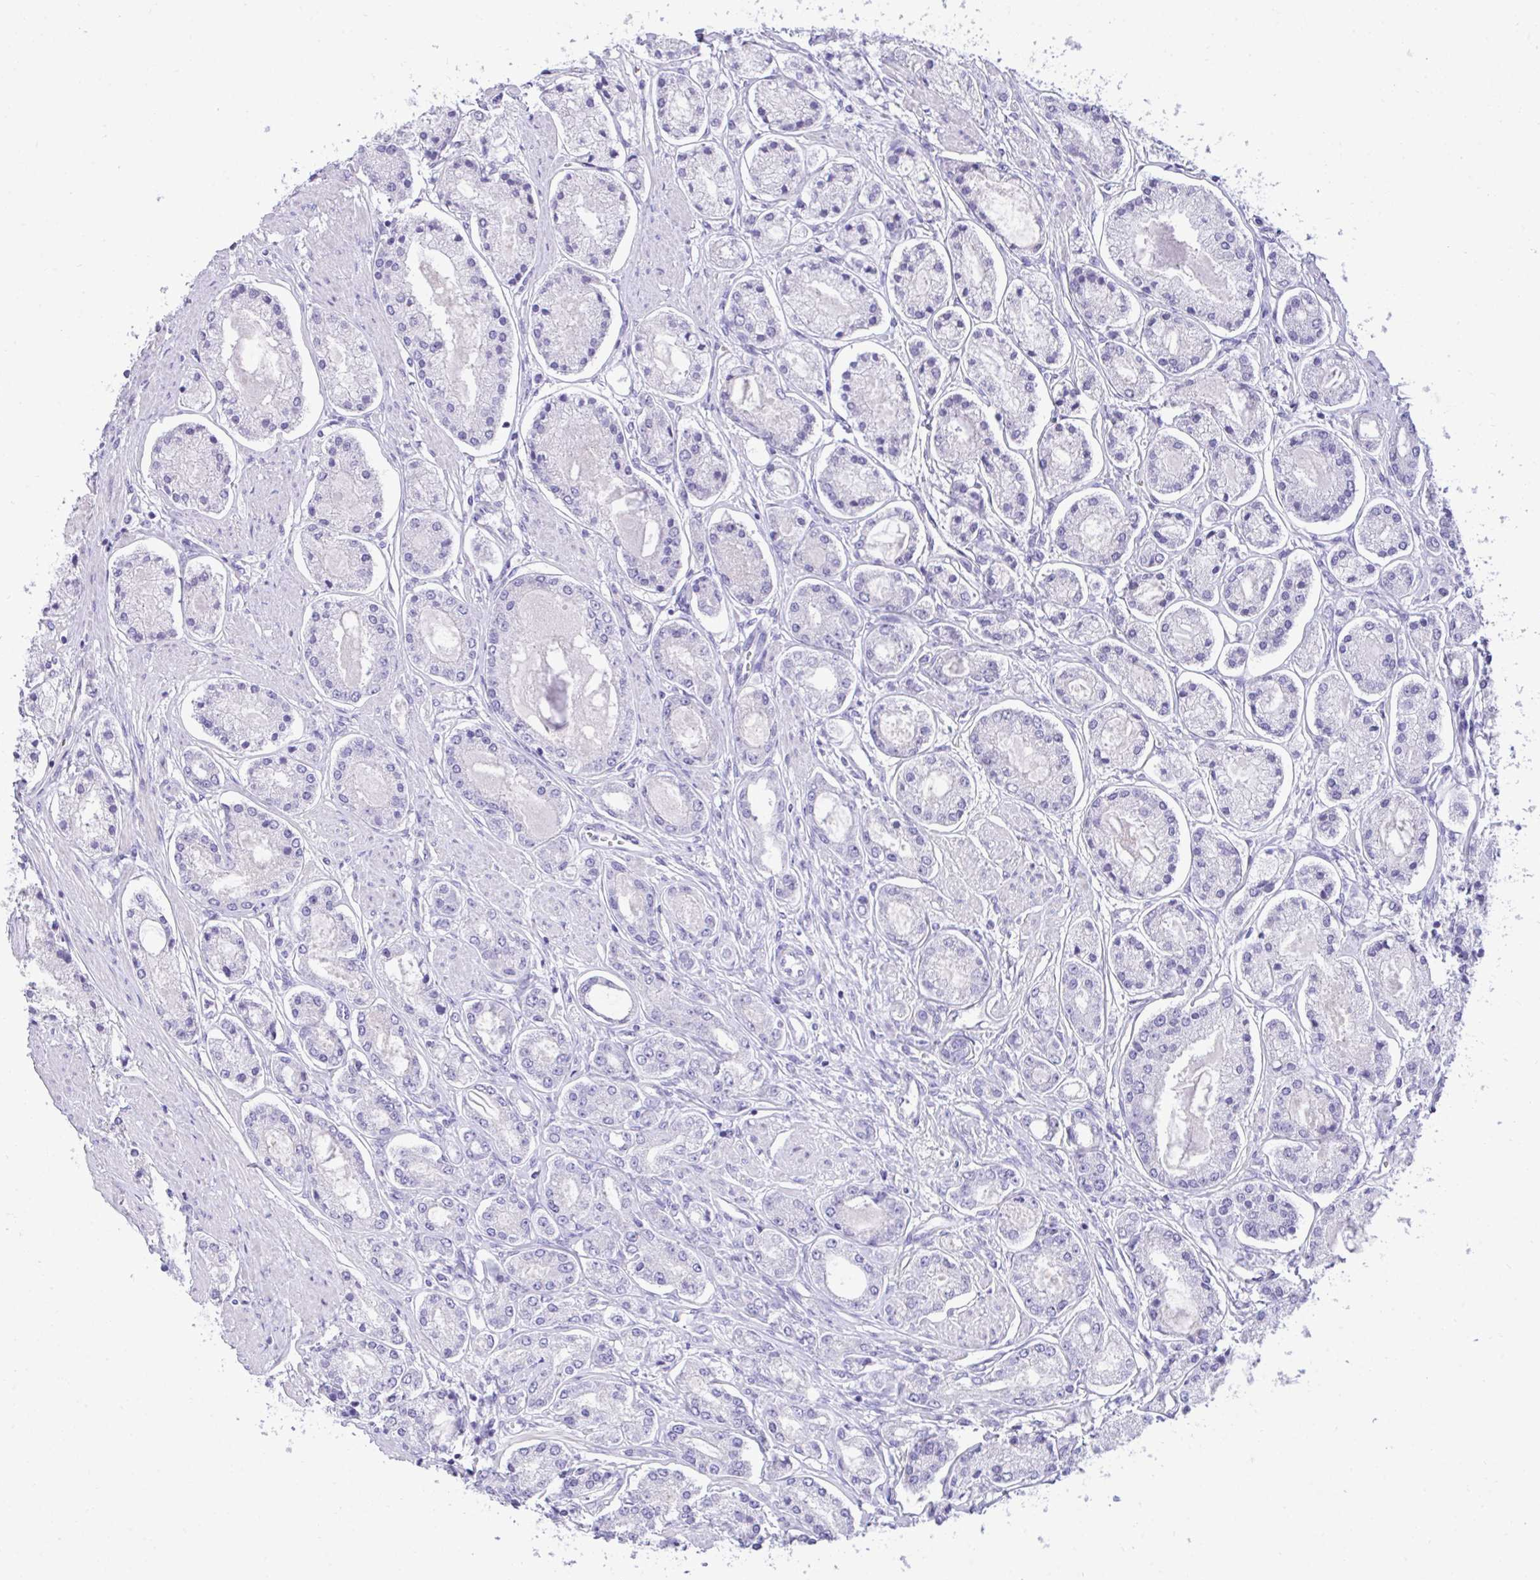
{"staining": {"intensity": "negative", "quantity": "none", "location": "none"}, "tissue": "prostate cancer", "cell_type": "Tumor cells", "image_type": "cancer", "snomed": [{"axis": "morphology", "description": "Adenocarcinoma, High grade"}, {"axis": "topography", "description": "Prostate"}], "caption": "Immunohistochemistry histopathology image of high-grade adenocarcinoma (prostate) stained for a protein (brown), which exhibits no staining in tumor cells.", "gene": "TMCO5A", "patient": {"sex": "male", "age": 66}}